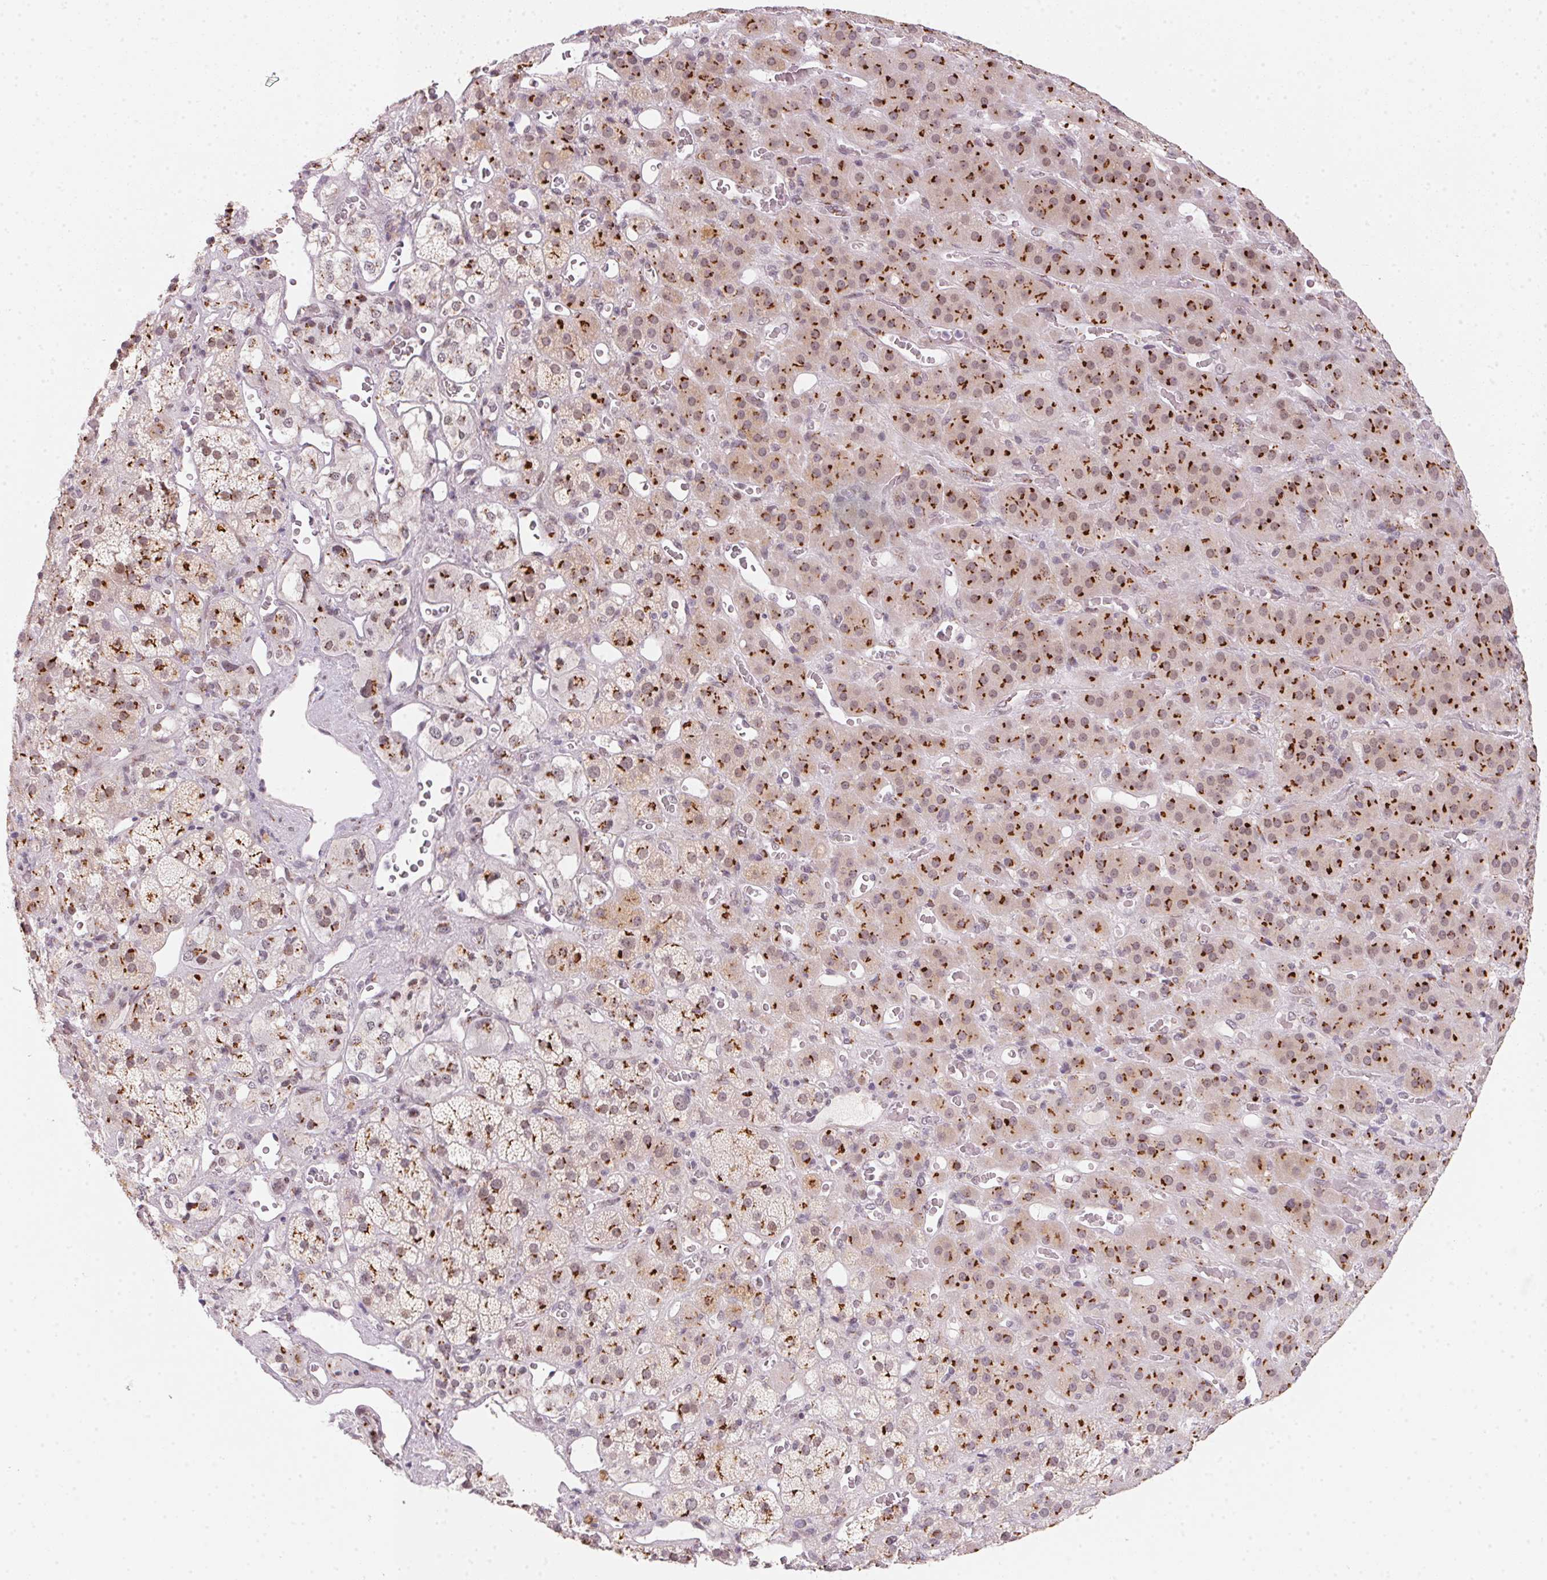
{"staining": {"intensity": "strong", "quantity": ">75%", "location": "cytoplasmic/membranous"}, "tissue": "adrenal gland", "cell_type": "Glandular cells", "image_type": "normal", "snomed": [{"axis": "morphology", "description": "Normal tissue, NOS"}, {"axis": "topography", "description": "Adrenal gland"}], "caption": "IHC photomicrograph of unremarkable adrenal gland: adrenal gland stained using IHC displays high levels of strong protein expression localized specifically in the cytoplasmic/membranous of glandular cells, appearing as a cytoplasmic/membranous brown color.", "gene": "RAB22A", "patient": {"sex": "male", "age": 57}}